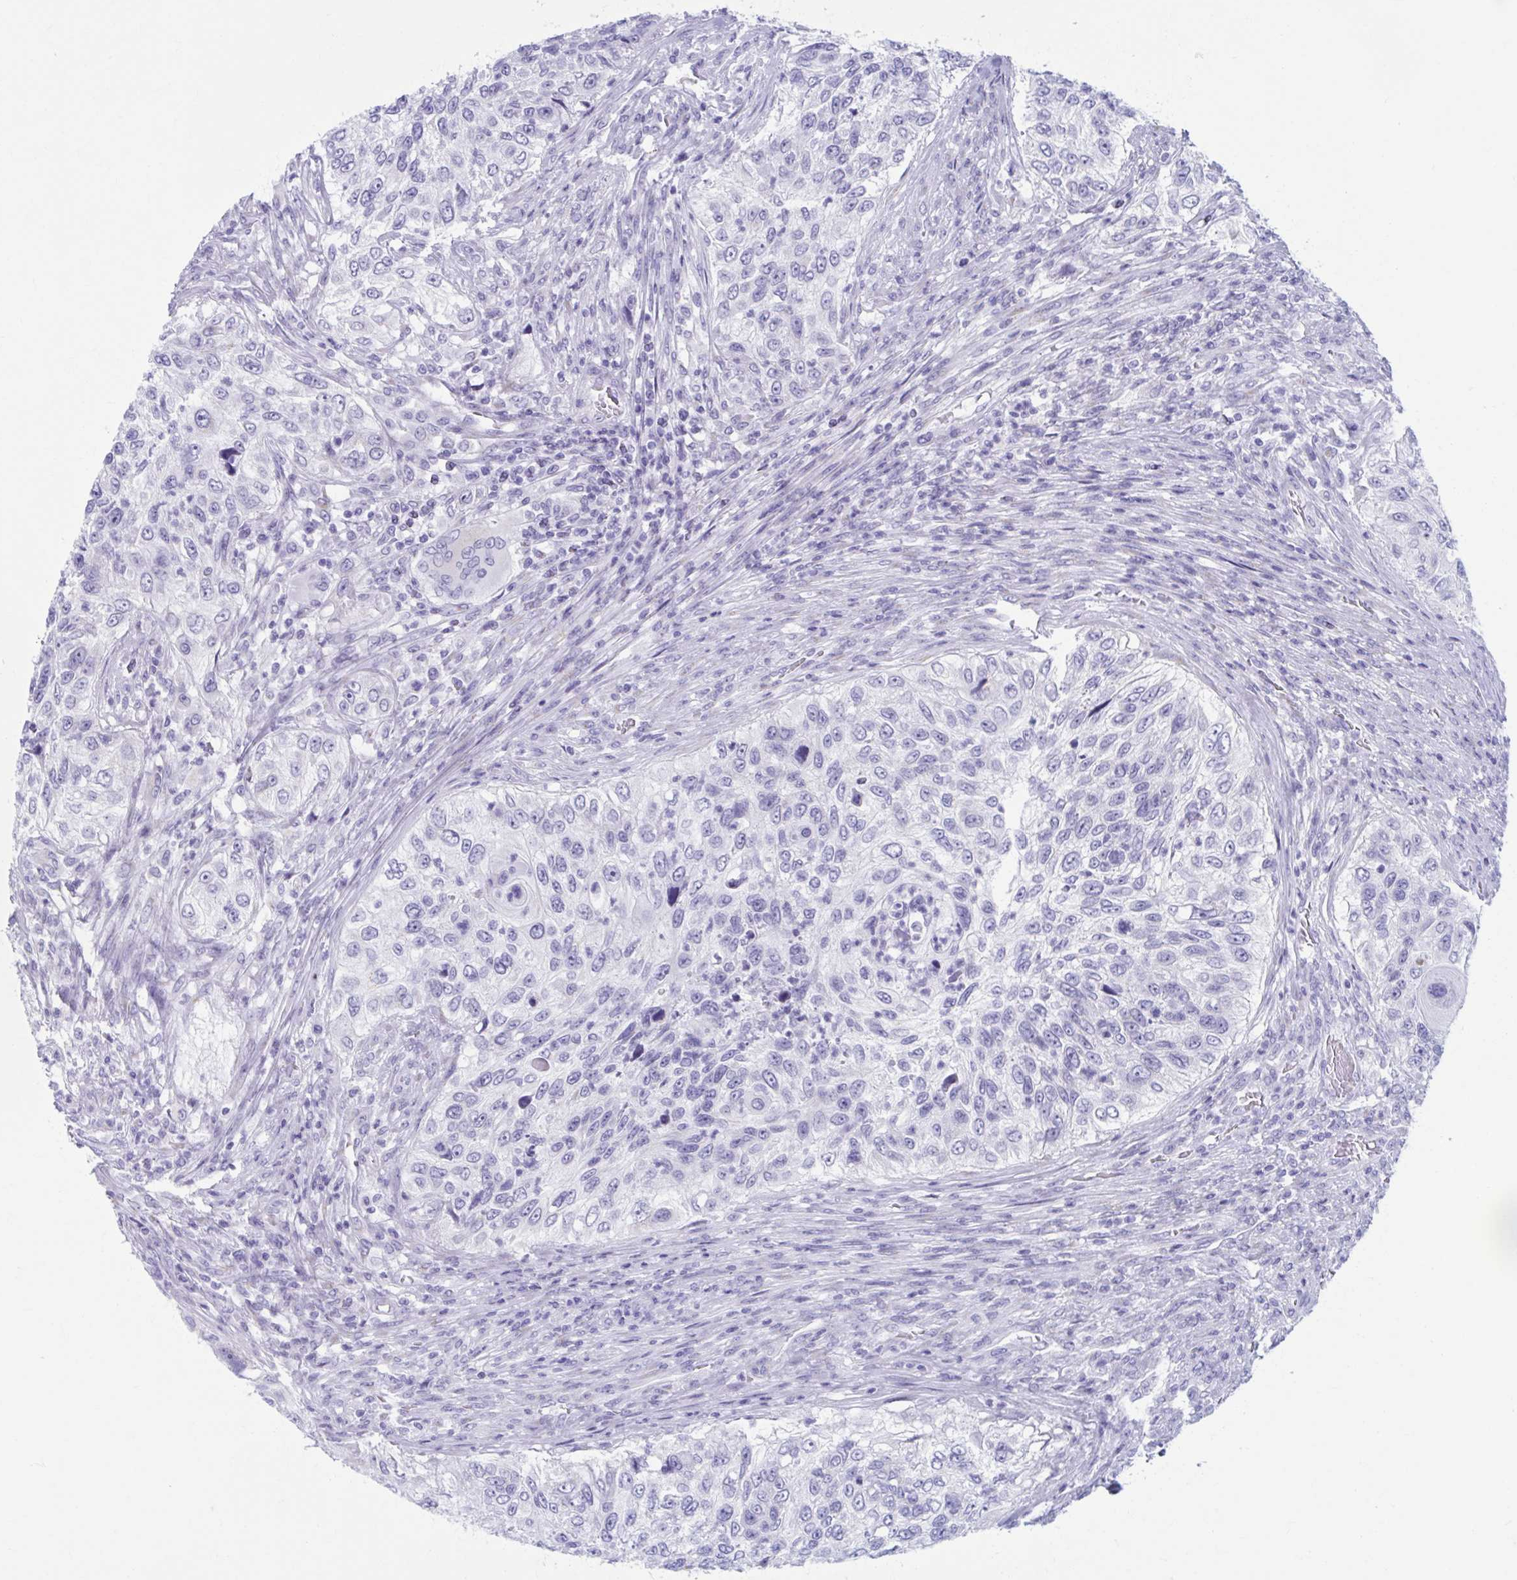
{"staining": {"intensity": "negative", "quantity": "none", "location": "none"}, "tissue": "urothelial cancer", "cell_type": "Tumor cells", "image_type": "cancer", "snomed": [{"axis": "morphology", "description": "Urothelial carcinoma, High grade"}, {"axis": "topography", "description": "Urinary bladder"}], "caption": "Tumor cells show no significant expression in urothelial carcinoma (high-grade).", "gene": "KCNE2", "patient": {"sex": "female", "age": 60}}